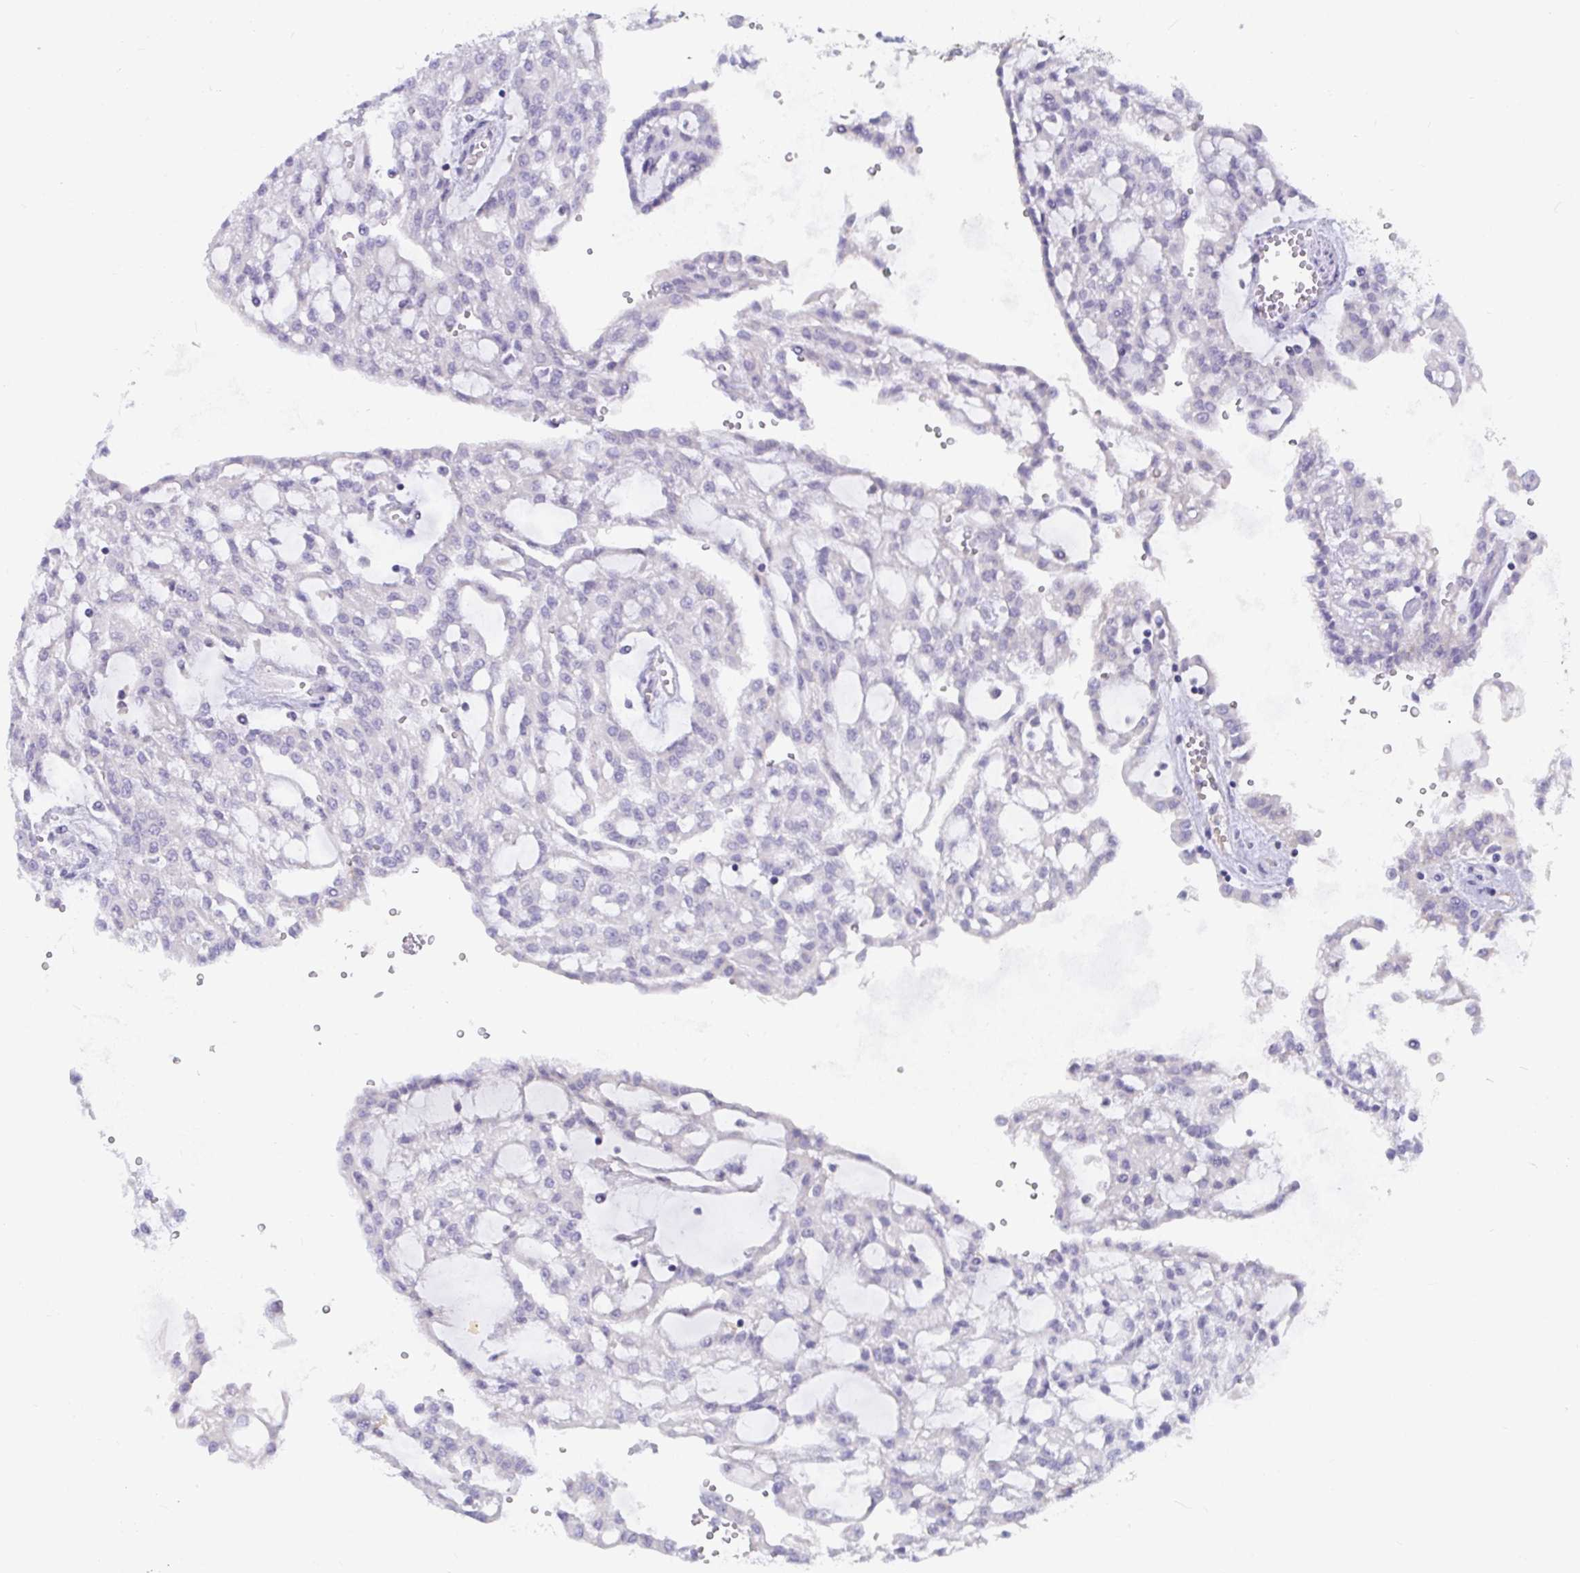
{"staining": {"intensity": "negative", "quantity": "none", "location": "none"}, "tissue": "renal cancer", "cell_type": "Tumor cells", "image_type": "cancer", "snomed": [{"axis": "morphology", "description": "Adenocarcinoma, NOS"}, {"axis": "topography", "description": "Kidney"}], "caption": "Tumor cells are negative for brown protein staining in renal cancer.", "gene": "SEMA6B", "patient": {"sex": "male", "age": 63}}